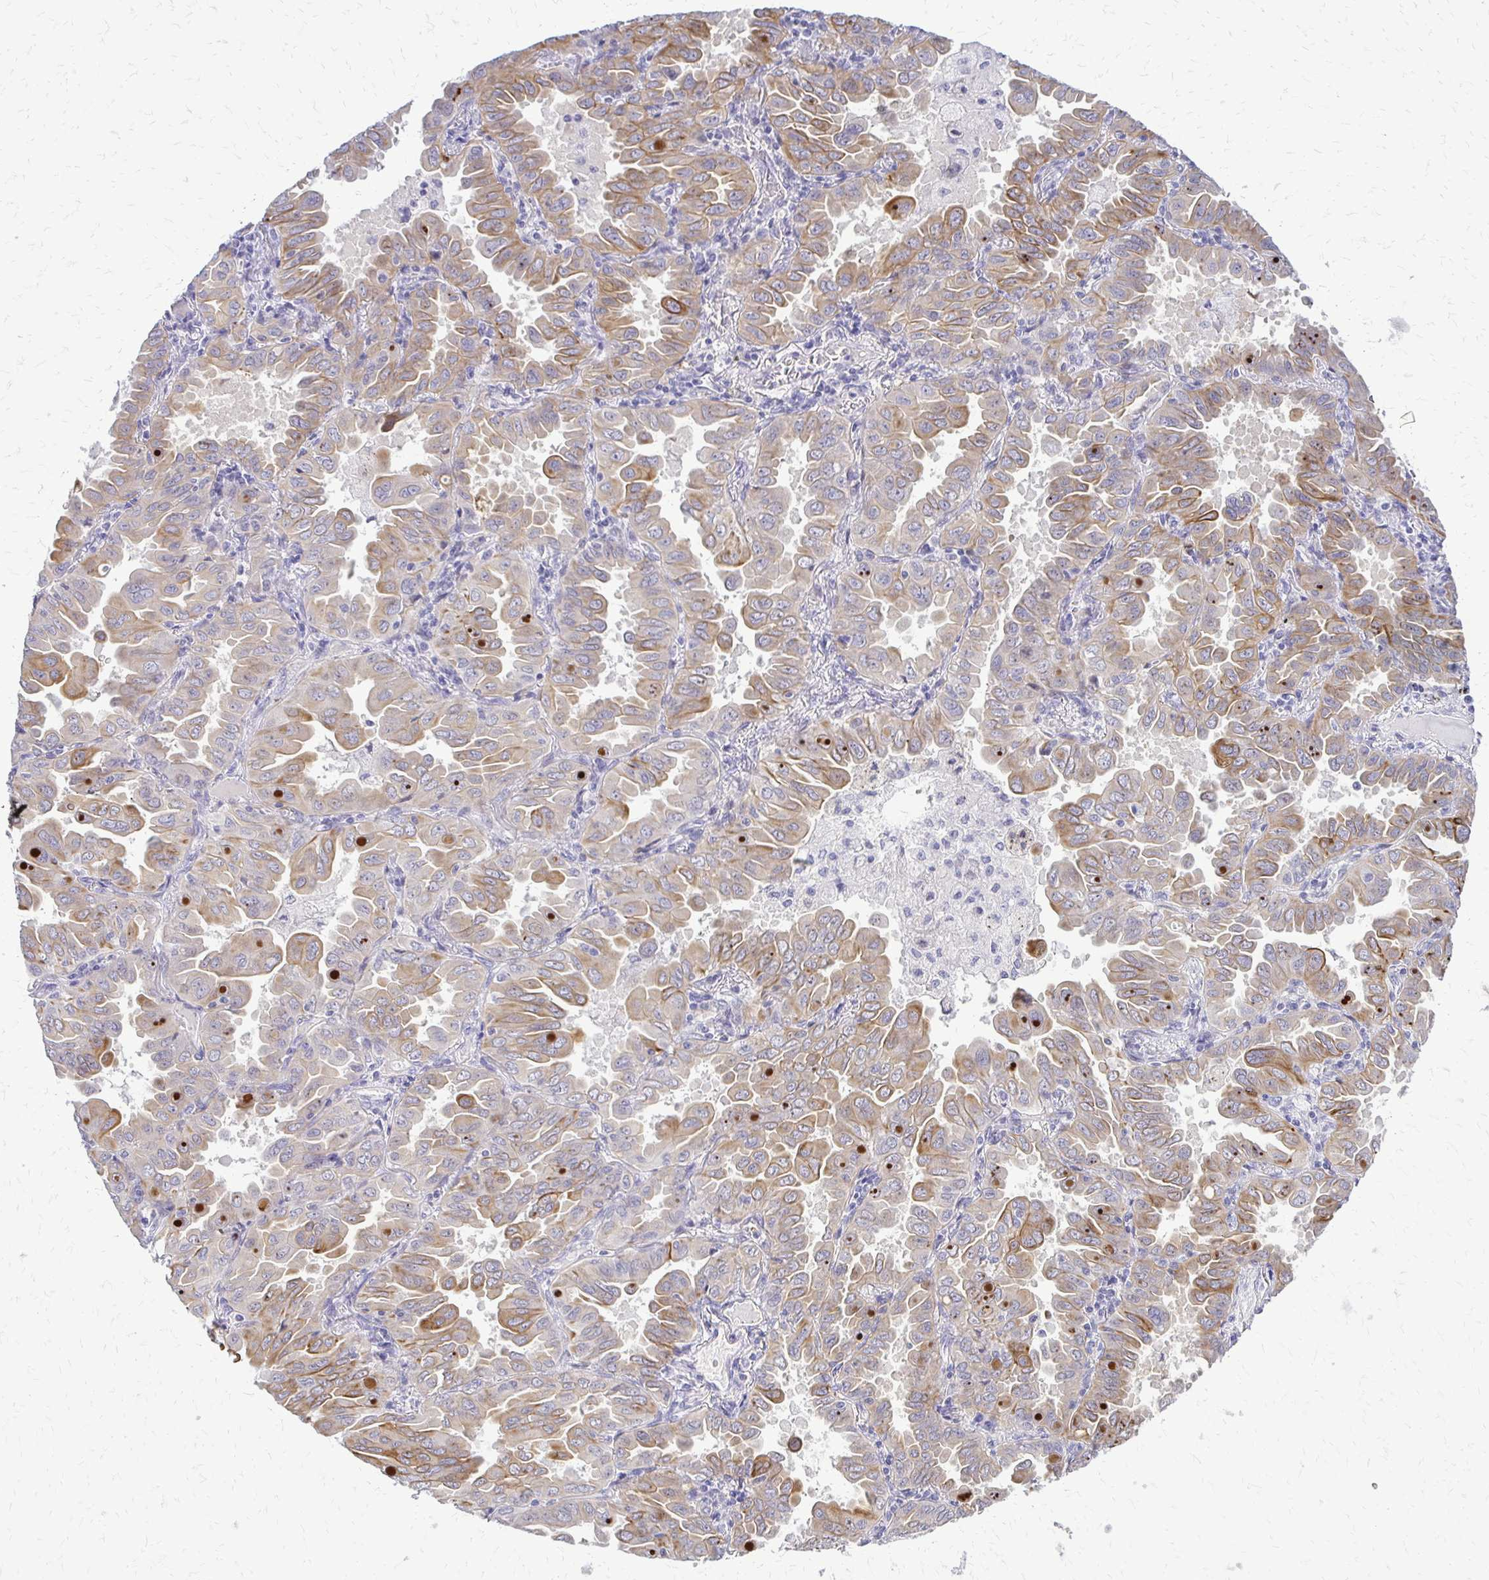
{"staining": {"intensity": "moderate", "quantity": "25%-75%", "location": "cytoplasmic/membranous"}, "tissue": "lung cancer", "cell_type": "Tumor cells", "image_type": "cancer", "snomed": [{"axis": "morphology", "description": "Adenocarcinoma, NOS"}, {"axis": "topography", "description": "Lung"}], "caption": "Lung cancer stained with immunohistochemistry (IHC) reveals moderate cytoplasmic/membranous staining in about 25%-75% of tumor cells.", "gene": "EPYC", "patient": {"sex": "male", "age": 64}}